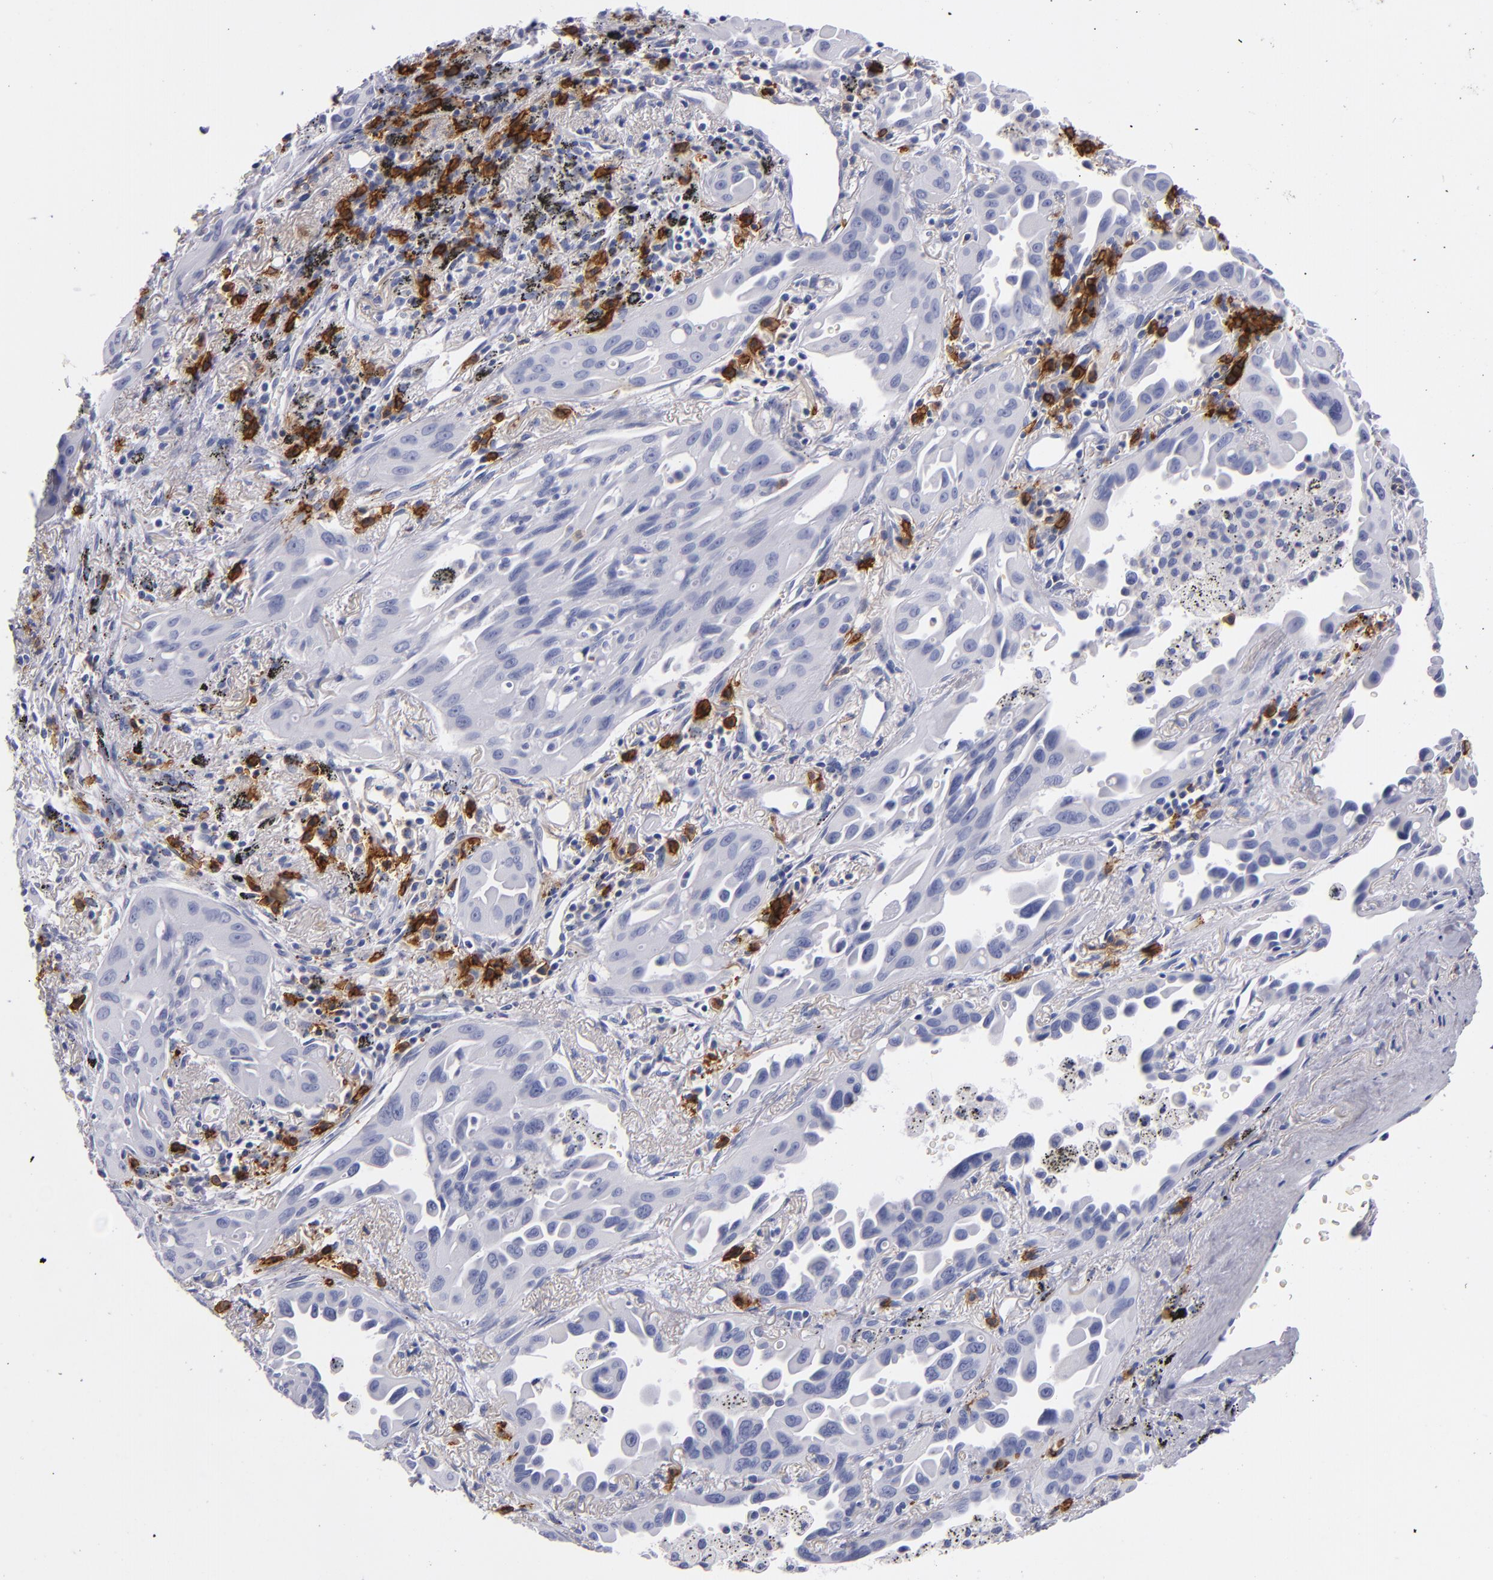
{"staining": {"intensity": "negative", "quantity": "none", "location": "none"}, "tissue": "lung cancer", "cell_type": "Tumor cells", "image_type": "cancer", "snomed": [{"axis": "morphology", "description": "Adenocarcinoma, NOS"}, {"axis": "topography", "description": "Lung"}], "caption": "Immunohistochemistry histopathology image of neoplastic tissue: lung cancer stained with DAB exhibits no significant protein staining in tumor cells.", "gene": "CD38", "patient": {"sex": "male", "age": 68}}